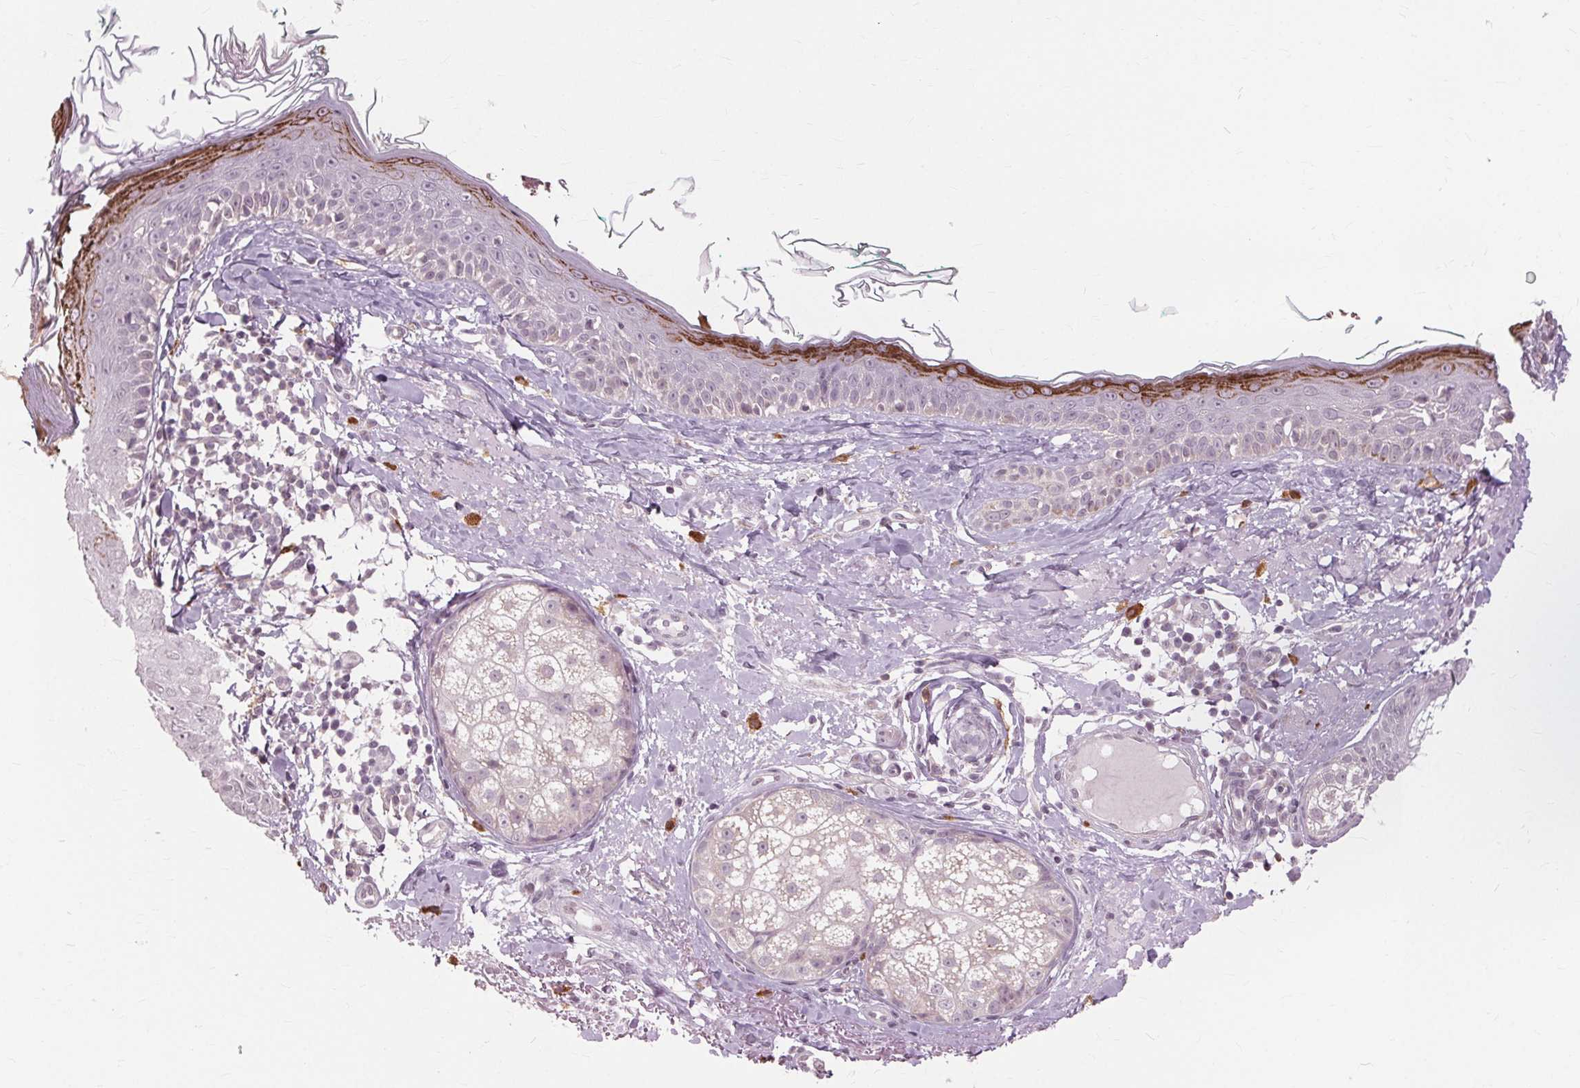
{"staining": {"intensity": "negative", "quantity": "none", "location": "none"}, "tissue": "skin", "cell_type": "Fibroblasts", "image_type": "normal", "snomed": [{"axis": "morphology", "description": "Normal tissue, NOS"}, {"axis": "topography", "description": "Skin"}], "caption": "Histopathology image shows no protein expression in fibroblasts of unremarkable skin. (DAB immunohistochemistry (IHC) with hematoxylin counter stain).", "gene": "SIGLEC6", "patient": {"sex": "male", "age": 73}}